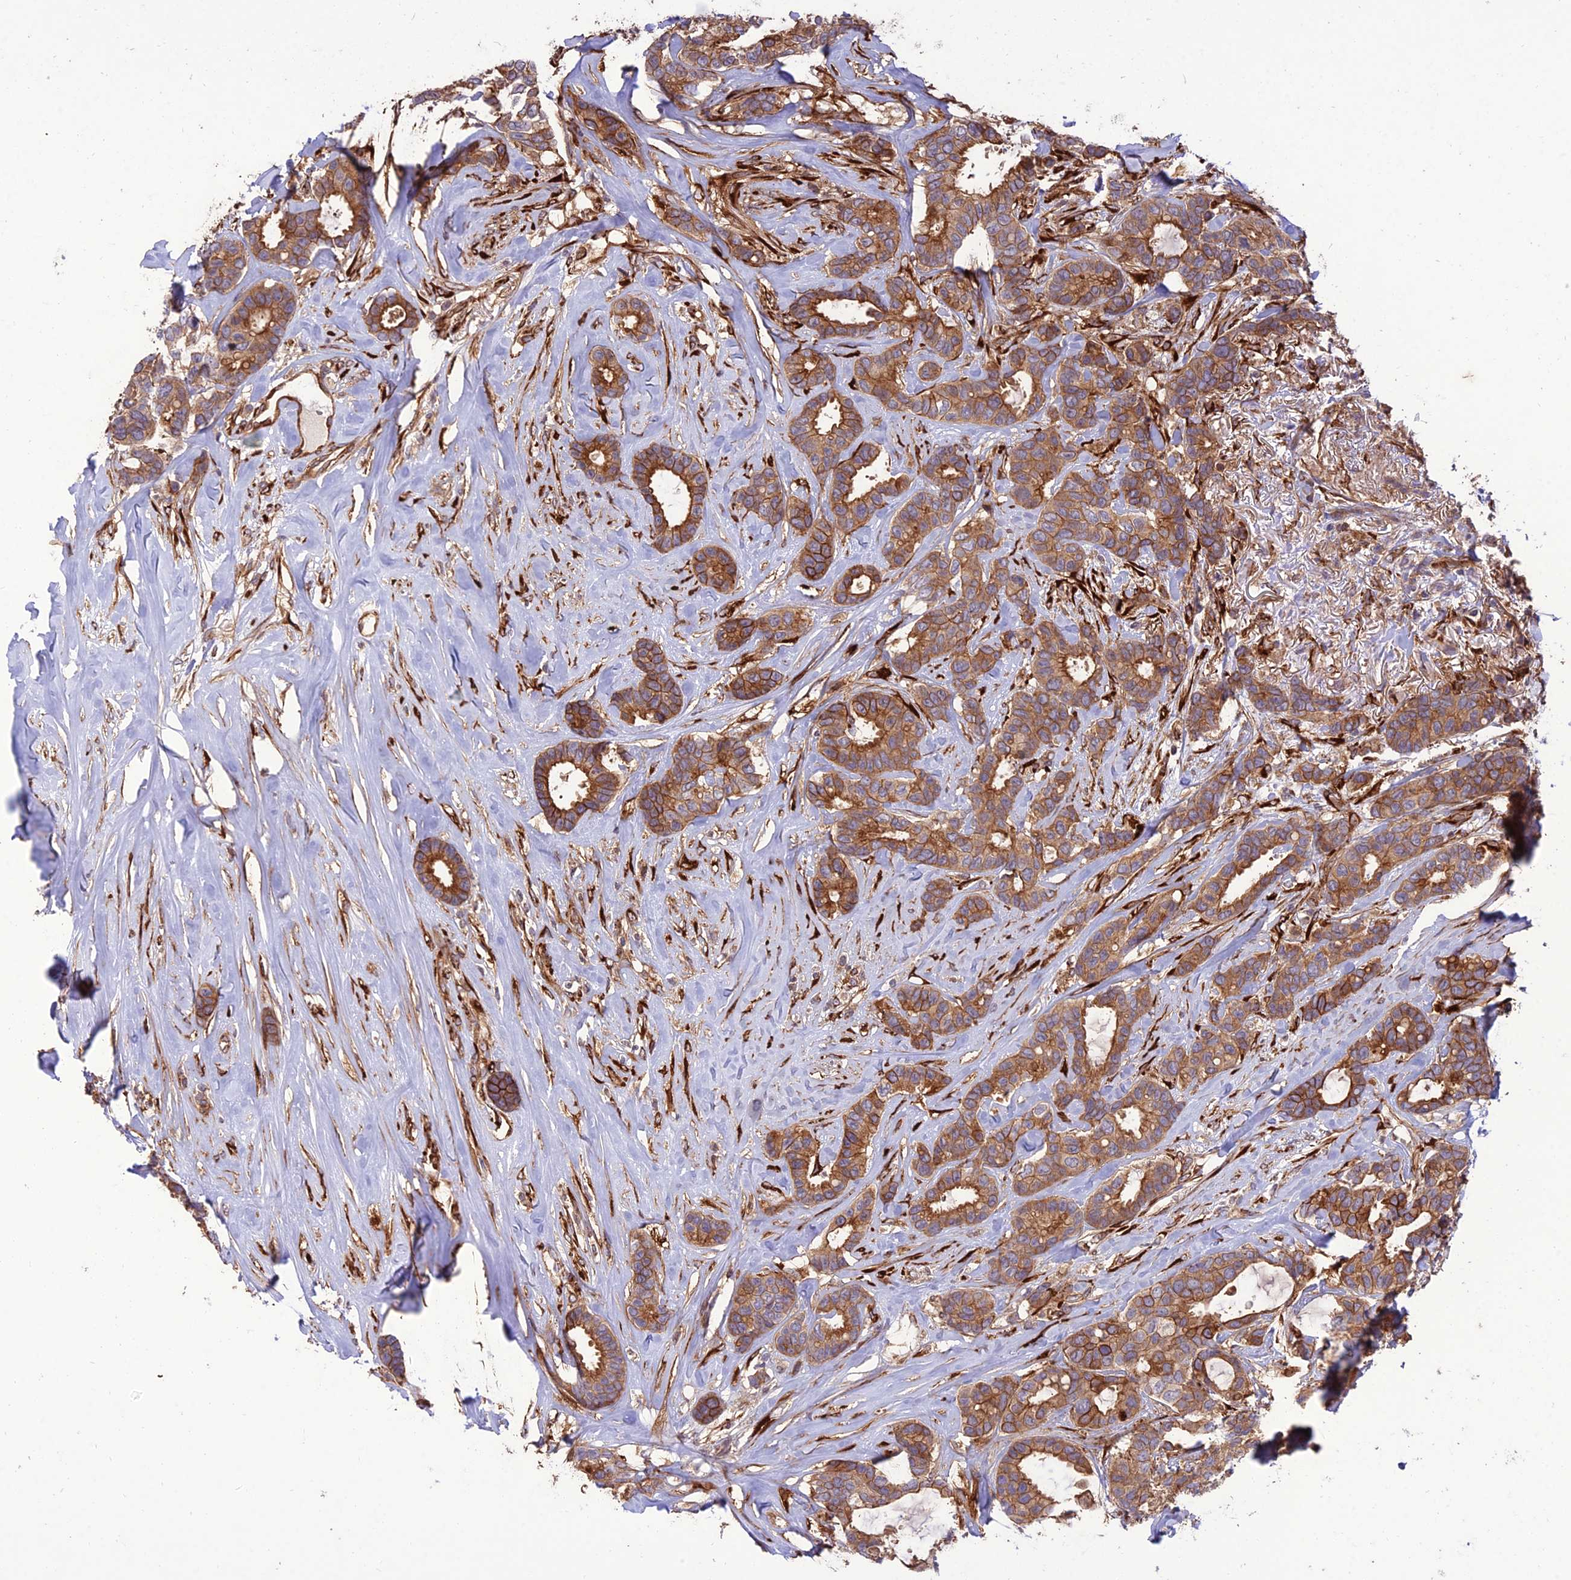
{"staining": {"intensity": "moderate", "quantity": ">75%", "location": "cytoplasmic/membranous"}, "tissue": "breast cancer", "cell_type": "Tumor cells", "image_type": "cancer", "snomed": [{"axis": "morphology", "description": "Duct carcinoma"}, {"axis": "topography", "description": "Breast"}], "caption": "Breast cancer stained with a protein marker demonstrates moderate staining in tumor cells.", "gene": "CRTAP", "patient": {"sex": "female", "age": 87}}